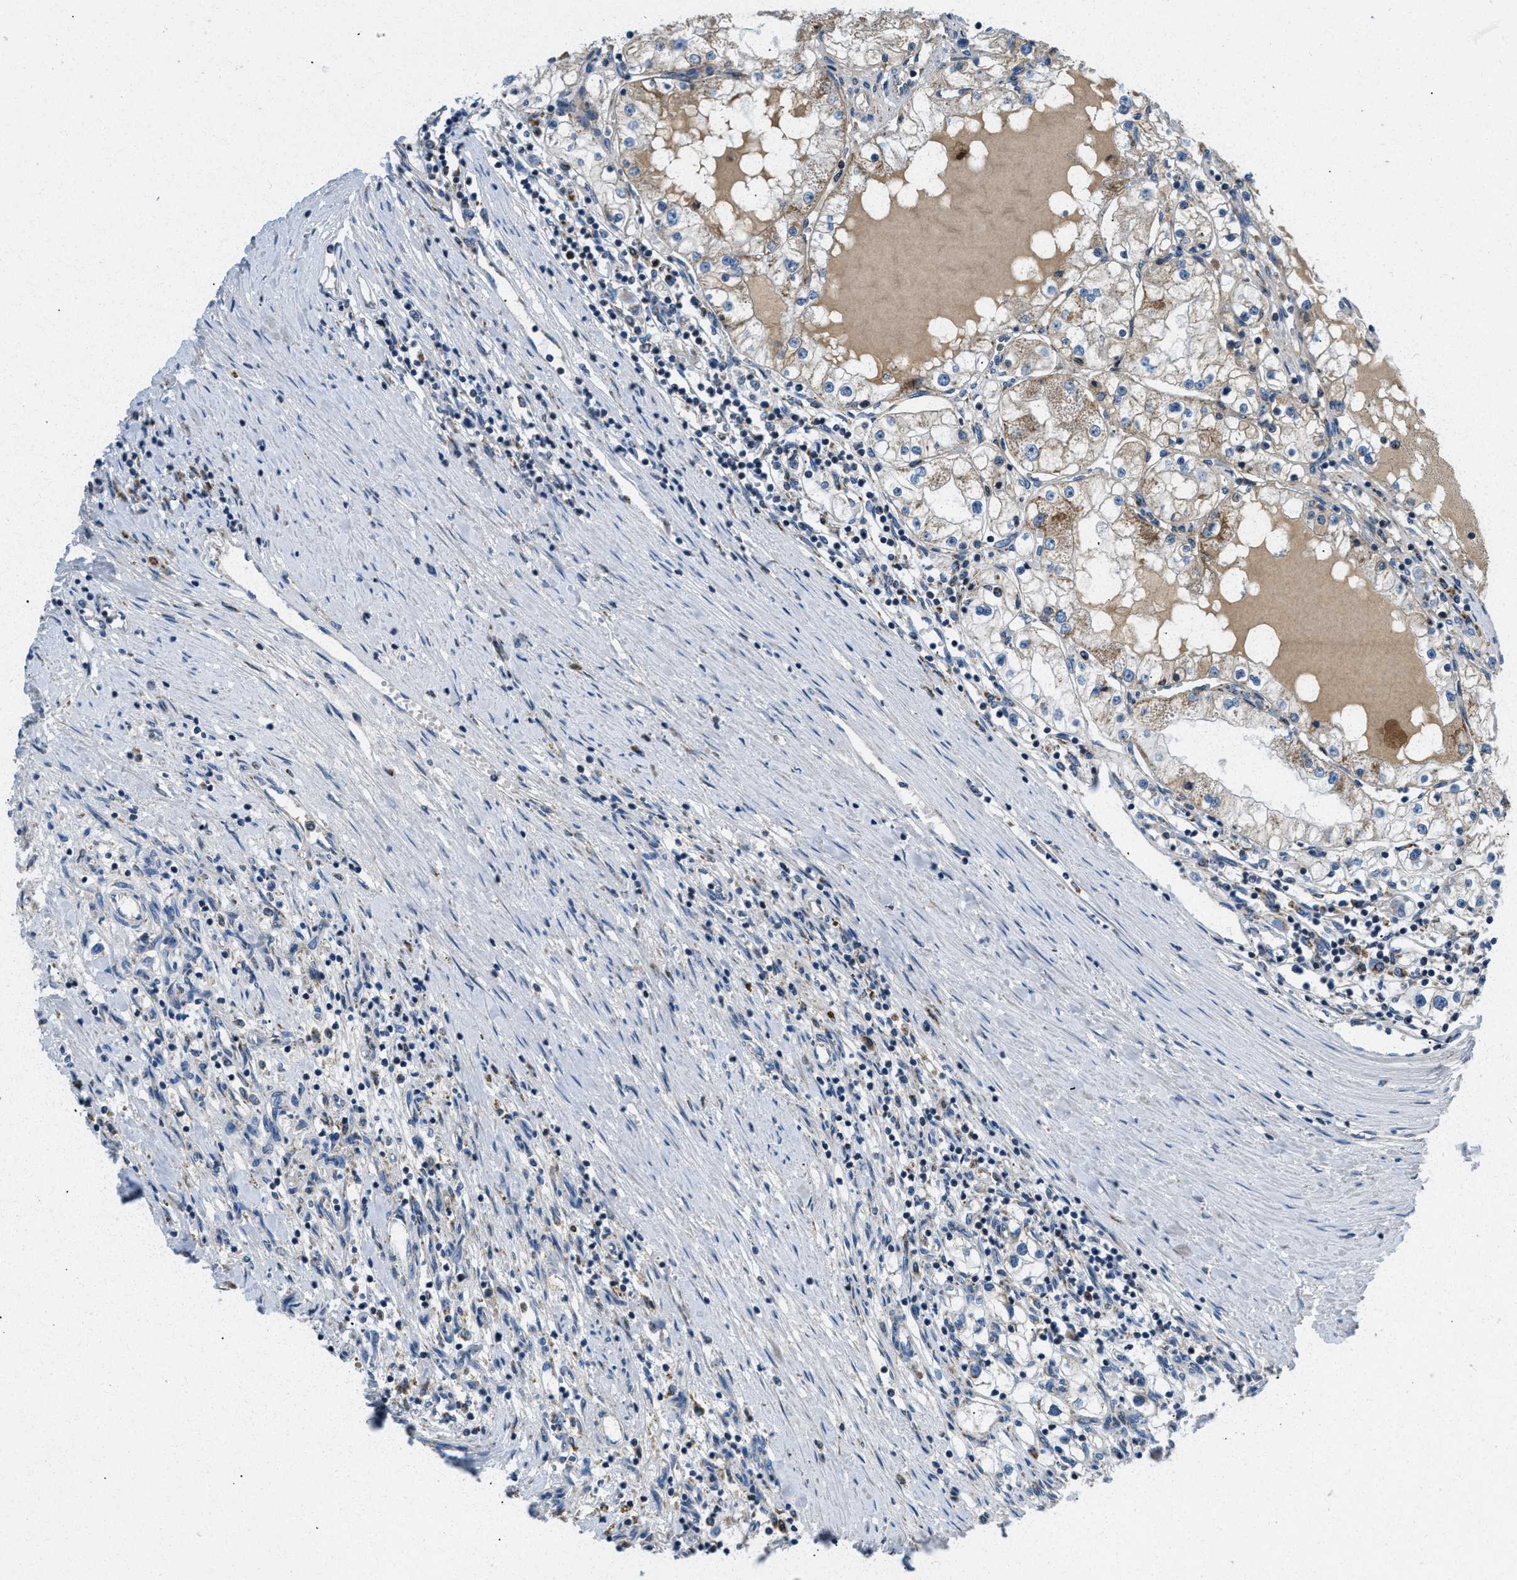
{"staining": {"intensity": "weak", "quantity": "25%-75%", "location": "cytoplasmic/membranous"}, "tissue": "renal cancer", "cell_type": "Tumor cells", "image_type": "cancer", "snomed": [{"axis": "morphology", "description": "Adenocarcinoma, NOS"}, {"axis": "topography", "description": "Kidney"}], "caption": "Human renal adenocarcinoma stained for a protein (brown) exhibits weak cytoplasmic/membranous positive staining in about 25%-75% of tumor cells.", "gene": "ACADVL", "patient": {"sex": "male", "age": 68}}